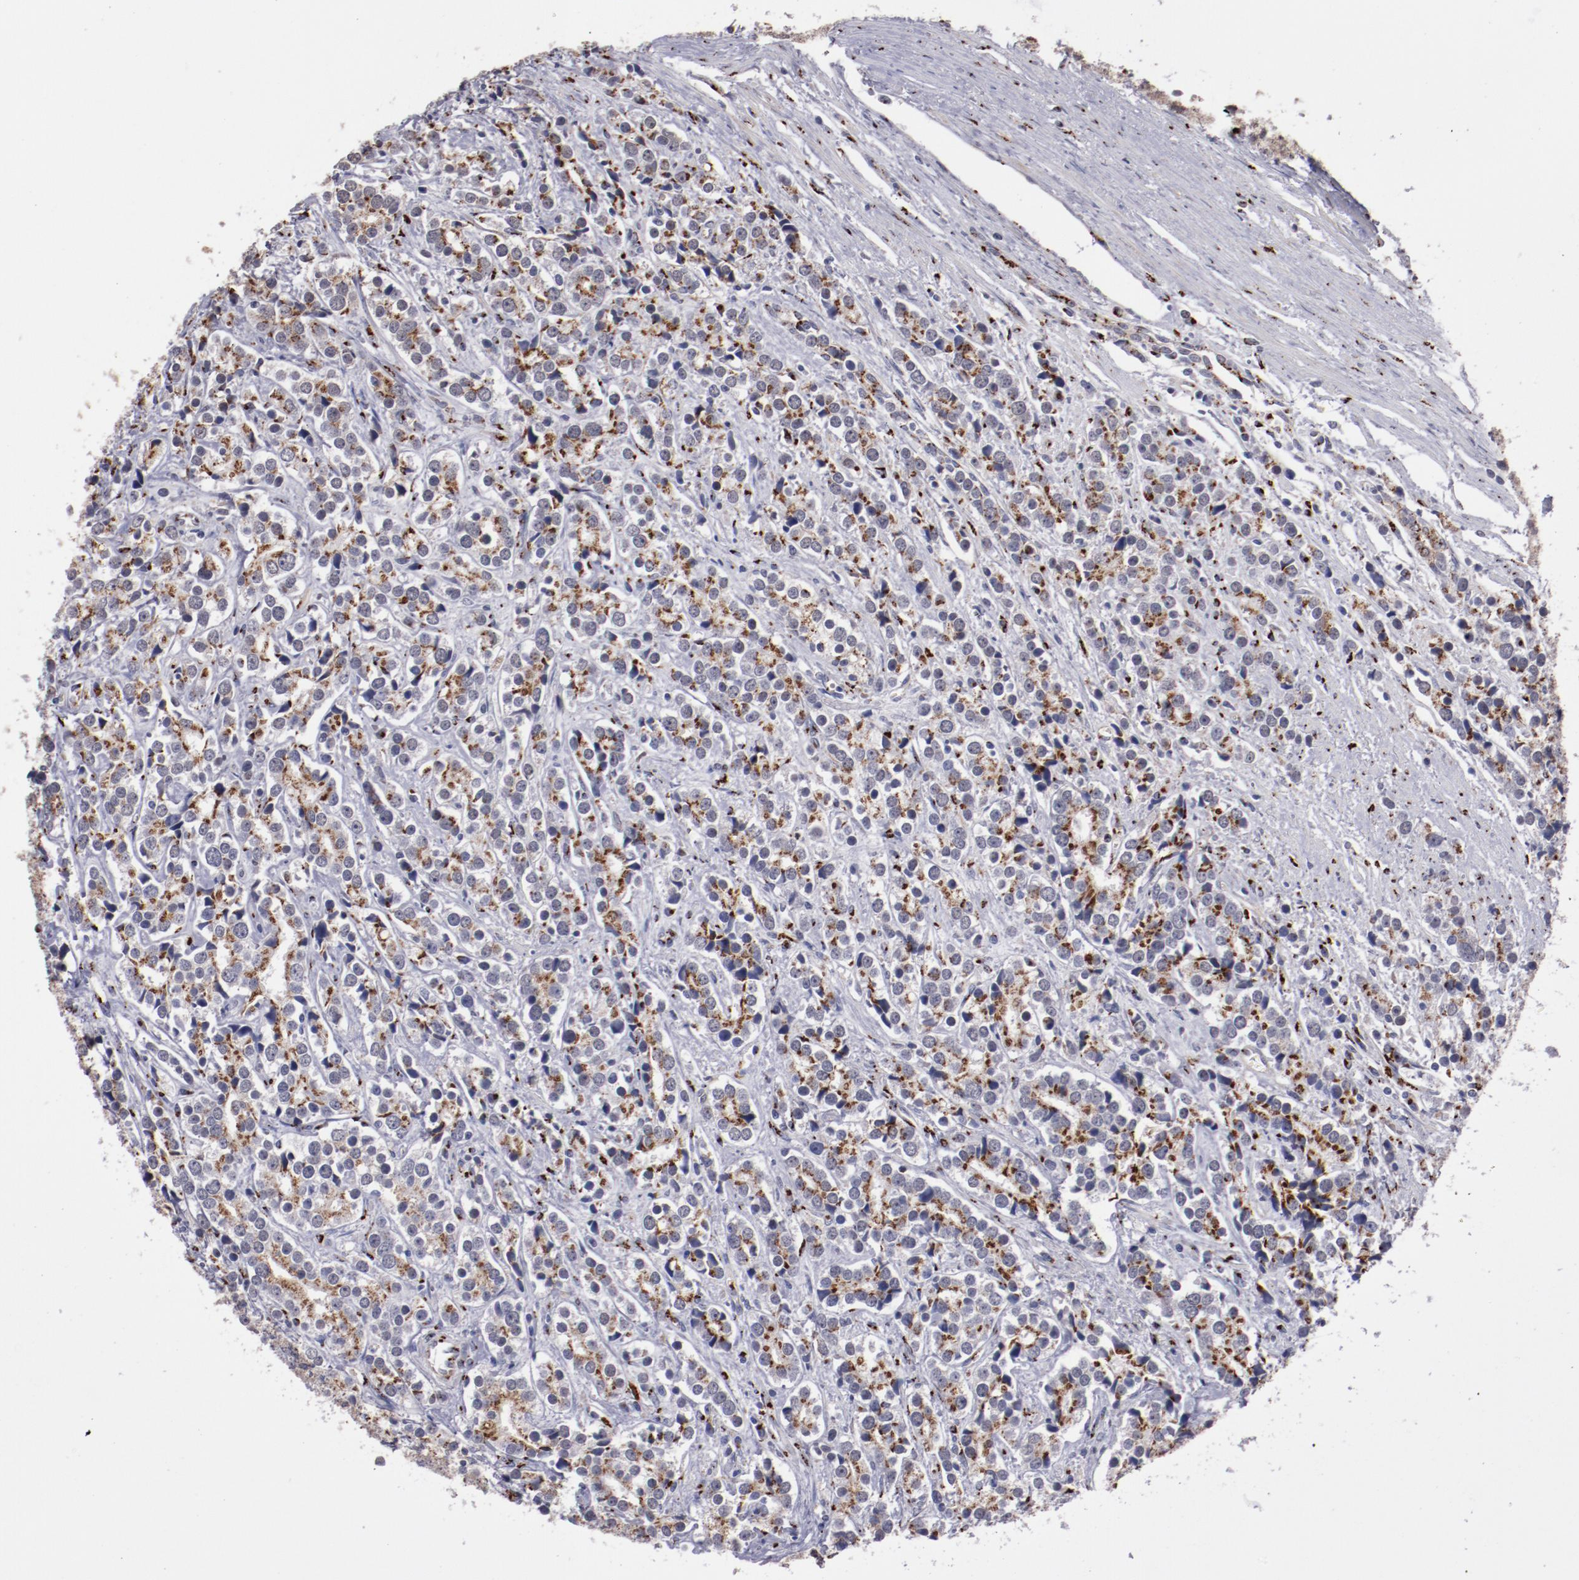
{"staining": {"intensity": "strong", "quantity": ">75%", "location": "cytoplasmic/membranous"}, "tissue": "prostate cancer", "cell_type": "Tumor cells", "image_type": "cancer", "snomed": [{"axis": "morphology", "description": "Adenocarcinoma, High grade"}, {"axis": "topography", "description": "Prostate"}], "caption": "Adenocarcinoma (high-grade) (prostate) stained with immunohistochemistry demonstrates strong cytoplasmic/membranous positivity in about >75% of tumor cells.", "gene": "GOLIM4", "patient": {"sex": "male", "age": 71}}